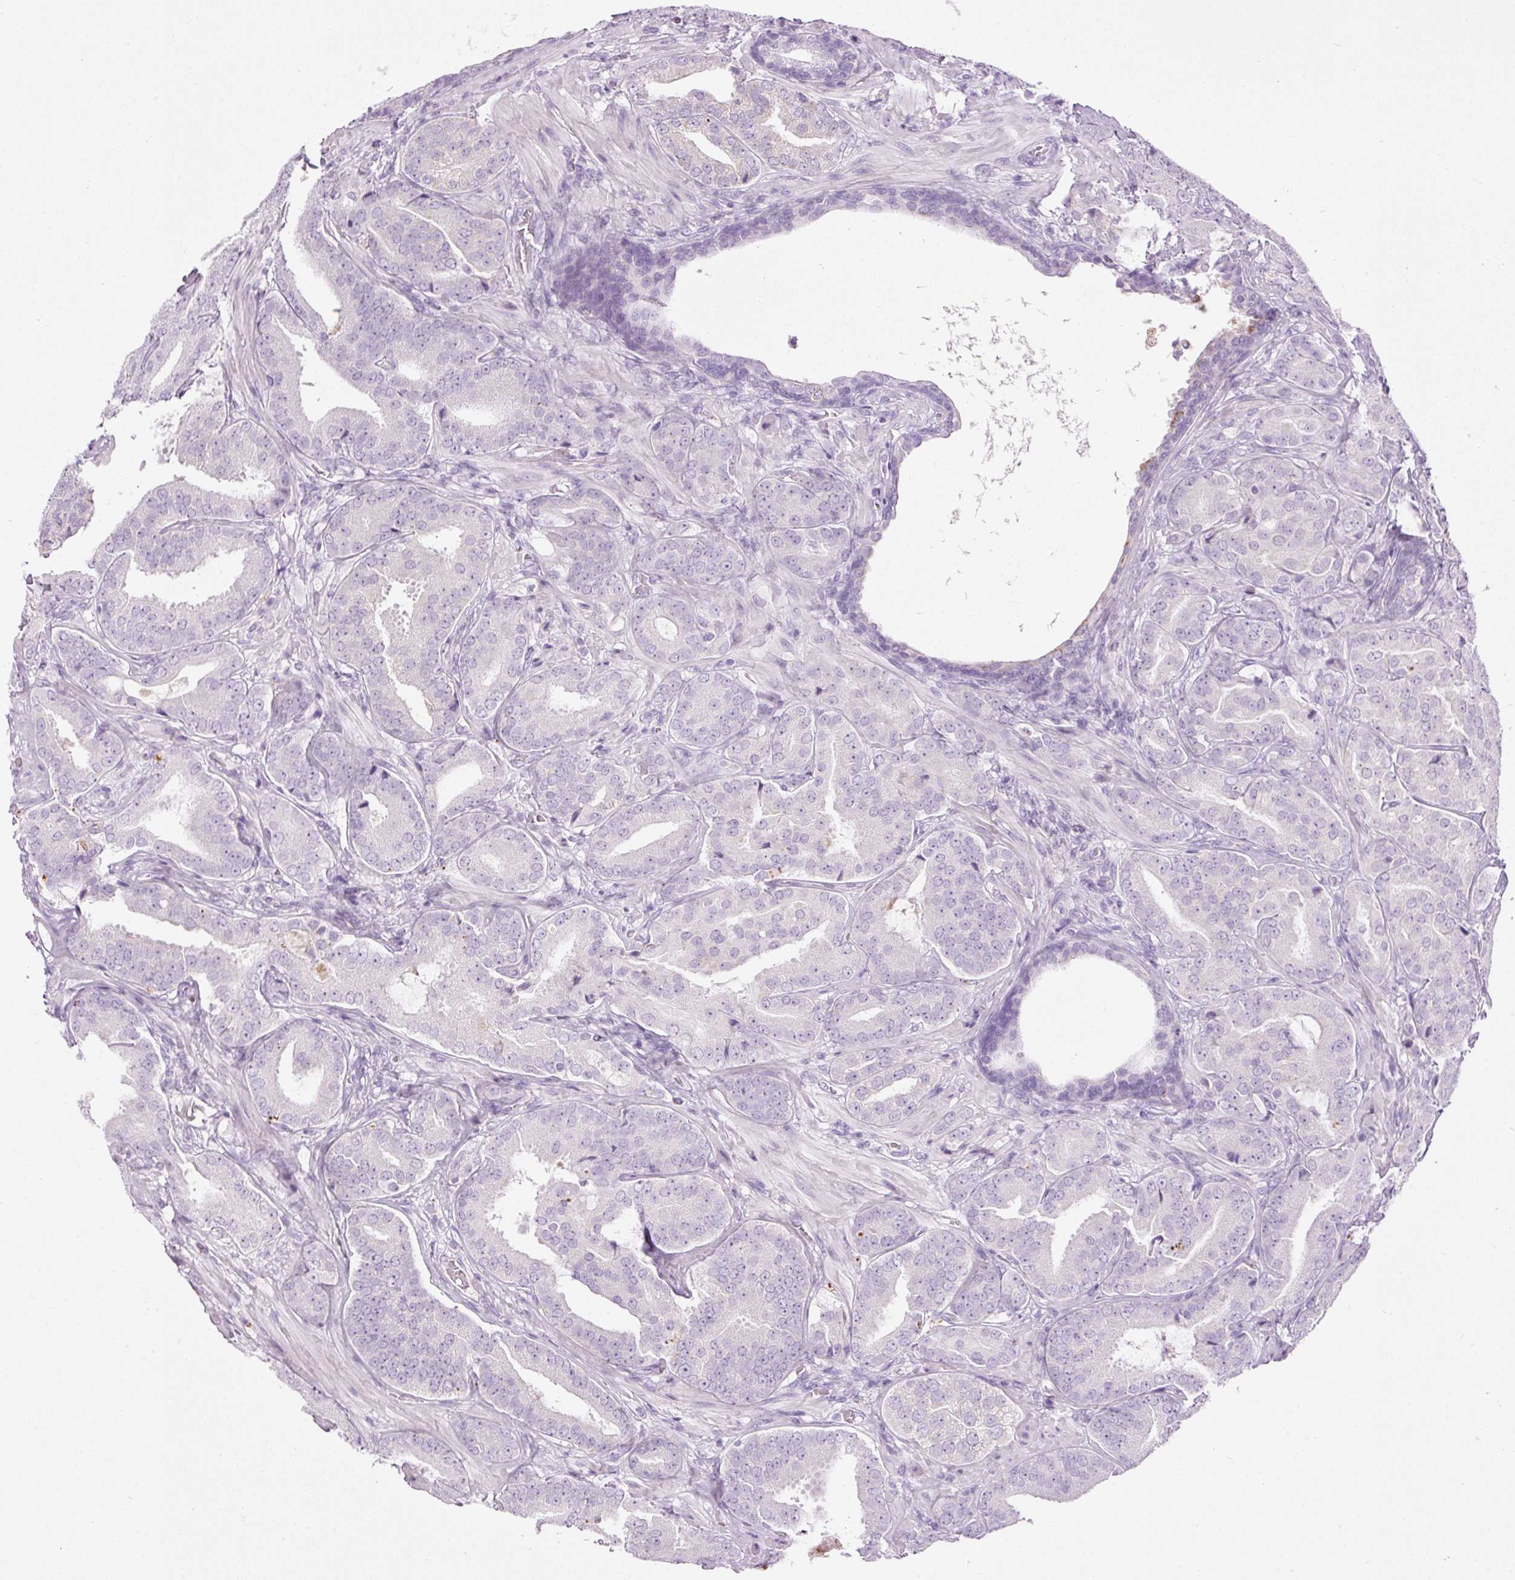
{"staining": {"intensity": "negative", "quantity": "none", "location": "none"}, "tissue": "prostate cancer", "cell_type": "Tumor cells", "image_type": "cancer", "snomed": [{"axis": "morphology", "description": "Adenocarcinoma, High grade"}, {"axis": "topography", "description": "Prostate"}], "caption": "High magnification brightfield microscopy of high-grade adenocarcinoma (prostate) stained with DAB (3,3'-diaminobenzidine) (brown) and counterstained with hematoxylin (blue): tumor cells show no significant expression. The staining was performed using DAB to visualize the protein expression in brown, while the nuclei were stained in blue with hematoxylin (Magnification: 20x).", "gene": "CARD16", "patient": {"sex": "male", "age": 63}}